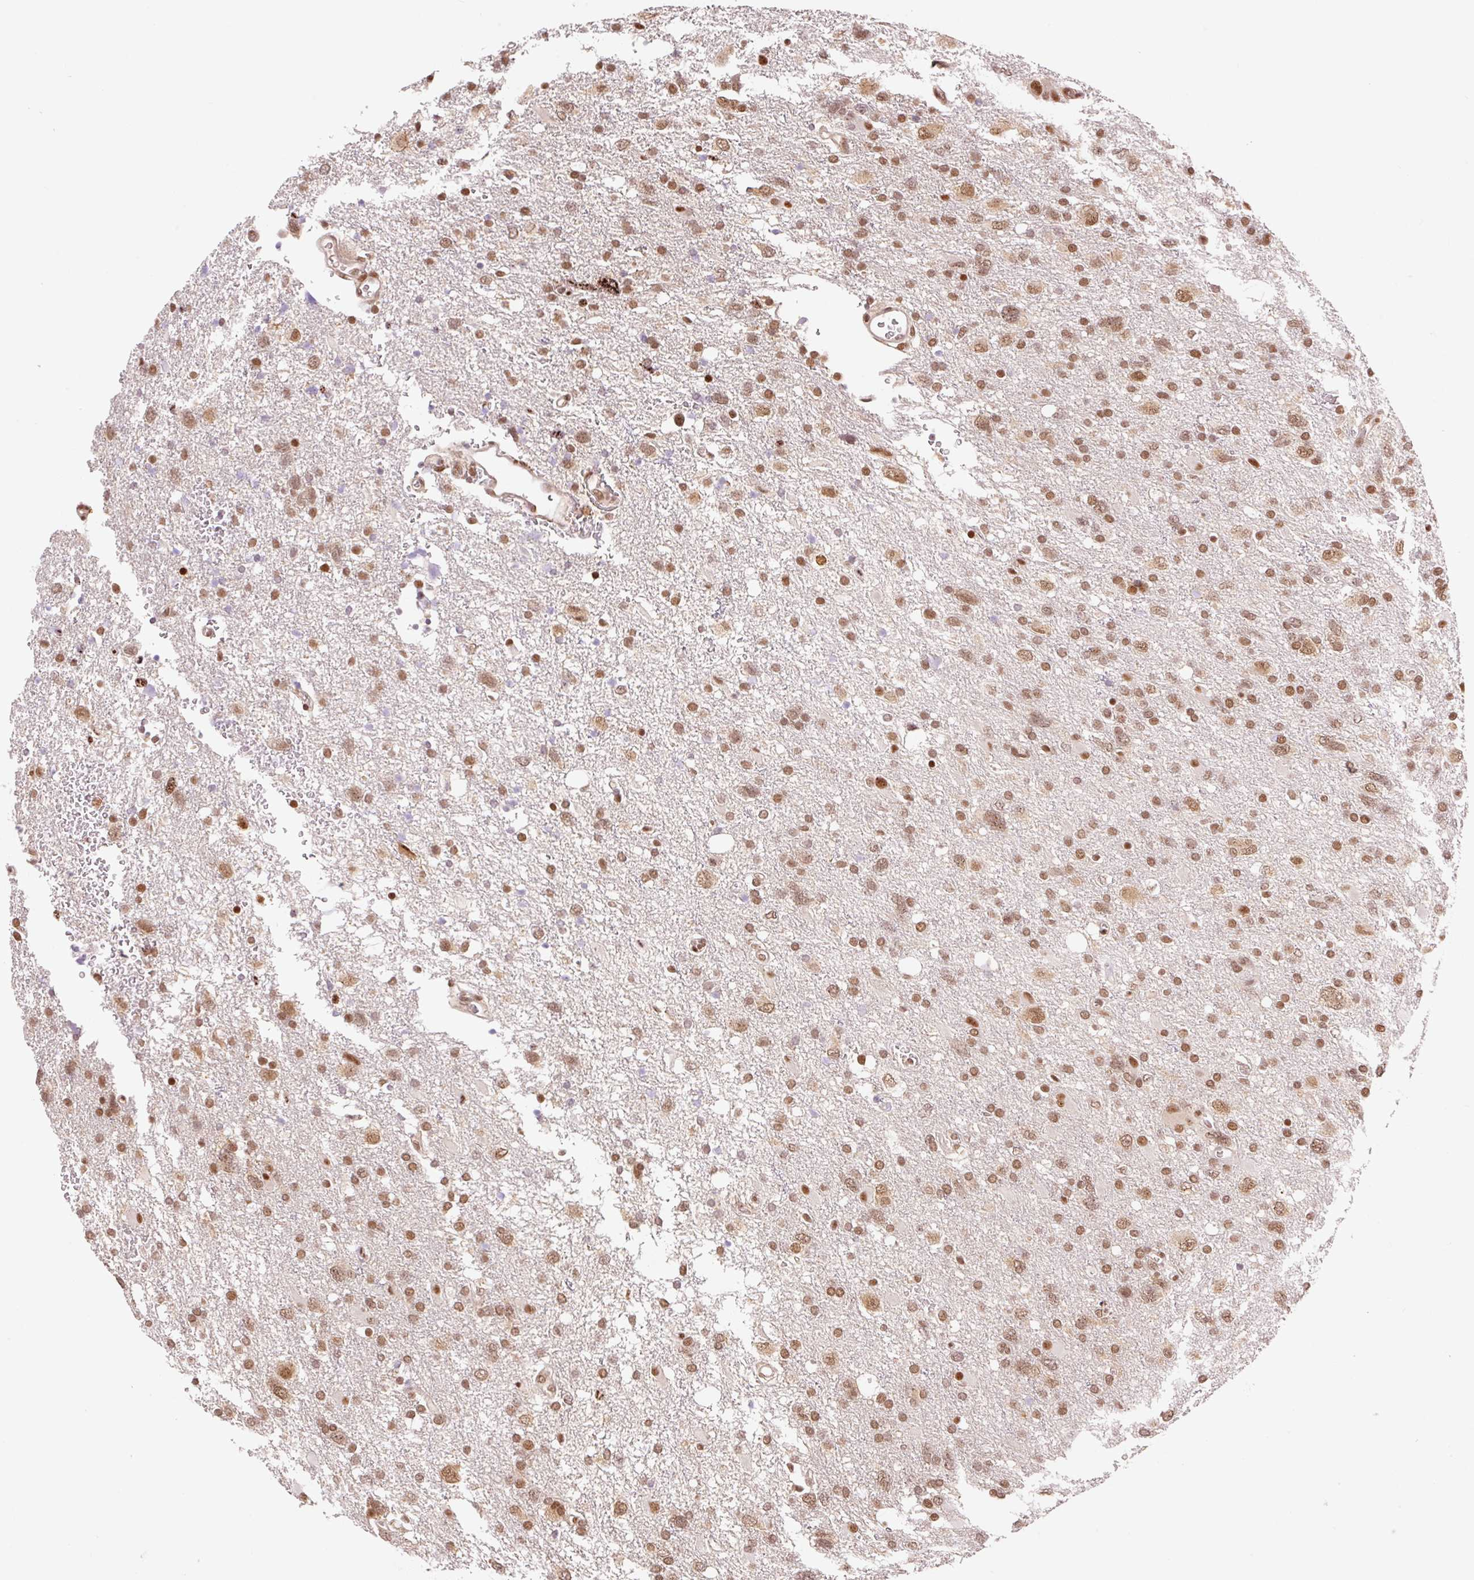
{"staining": {"intensity": "moderate", "quantity": ">75%", "location": "nuclear"}, "tissue": "glioma", "cell_type": "Tumor cells", "image_type": "cancer", "snomed": [{"axis": "morphology", "description": "Glioma, malignant, High grade"}, {"axis": "topography", "description": "Brain"}], "caption": "Malignant glioma (high-grade) stained with a brown dye displays moderate nuclear positive staining in about >75% of tumor cells.", "gene": "INTS8", "patient": {"sex": "male", "age": 61}}